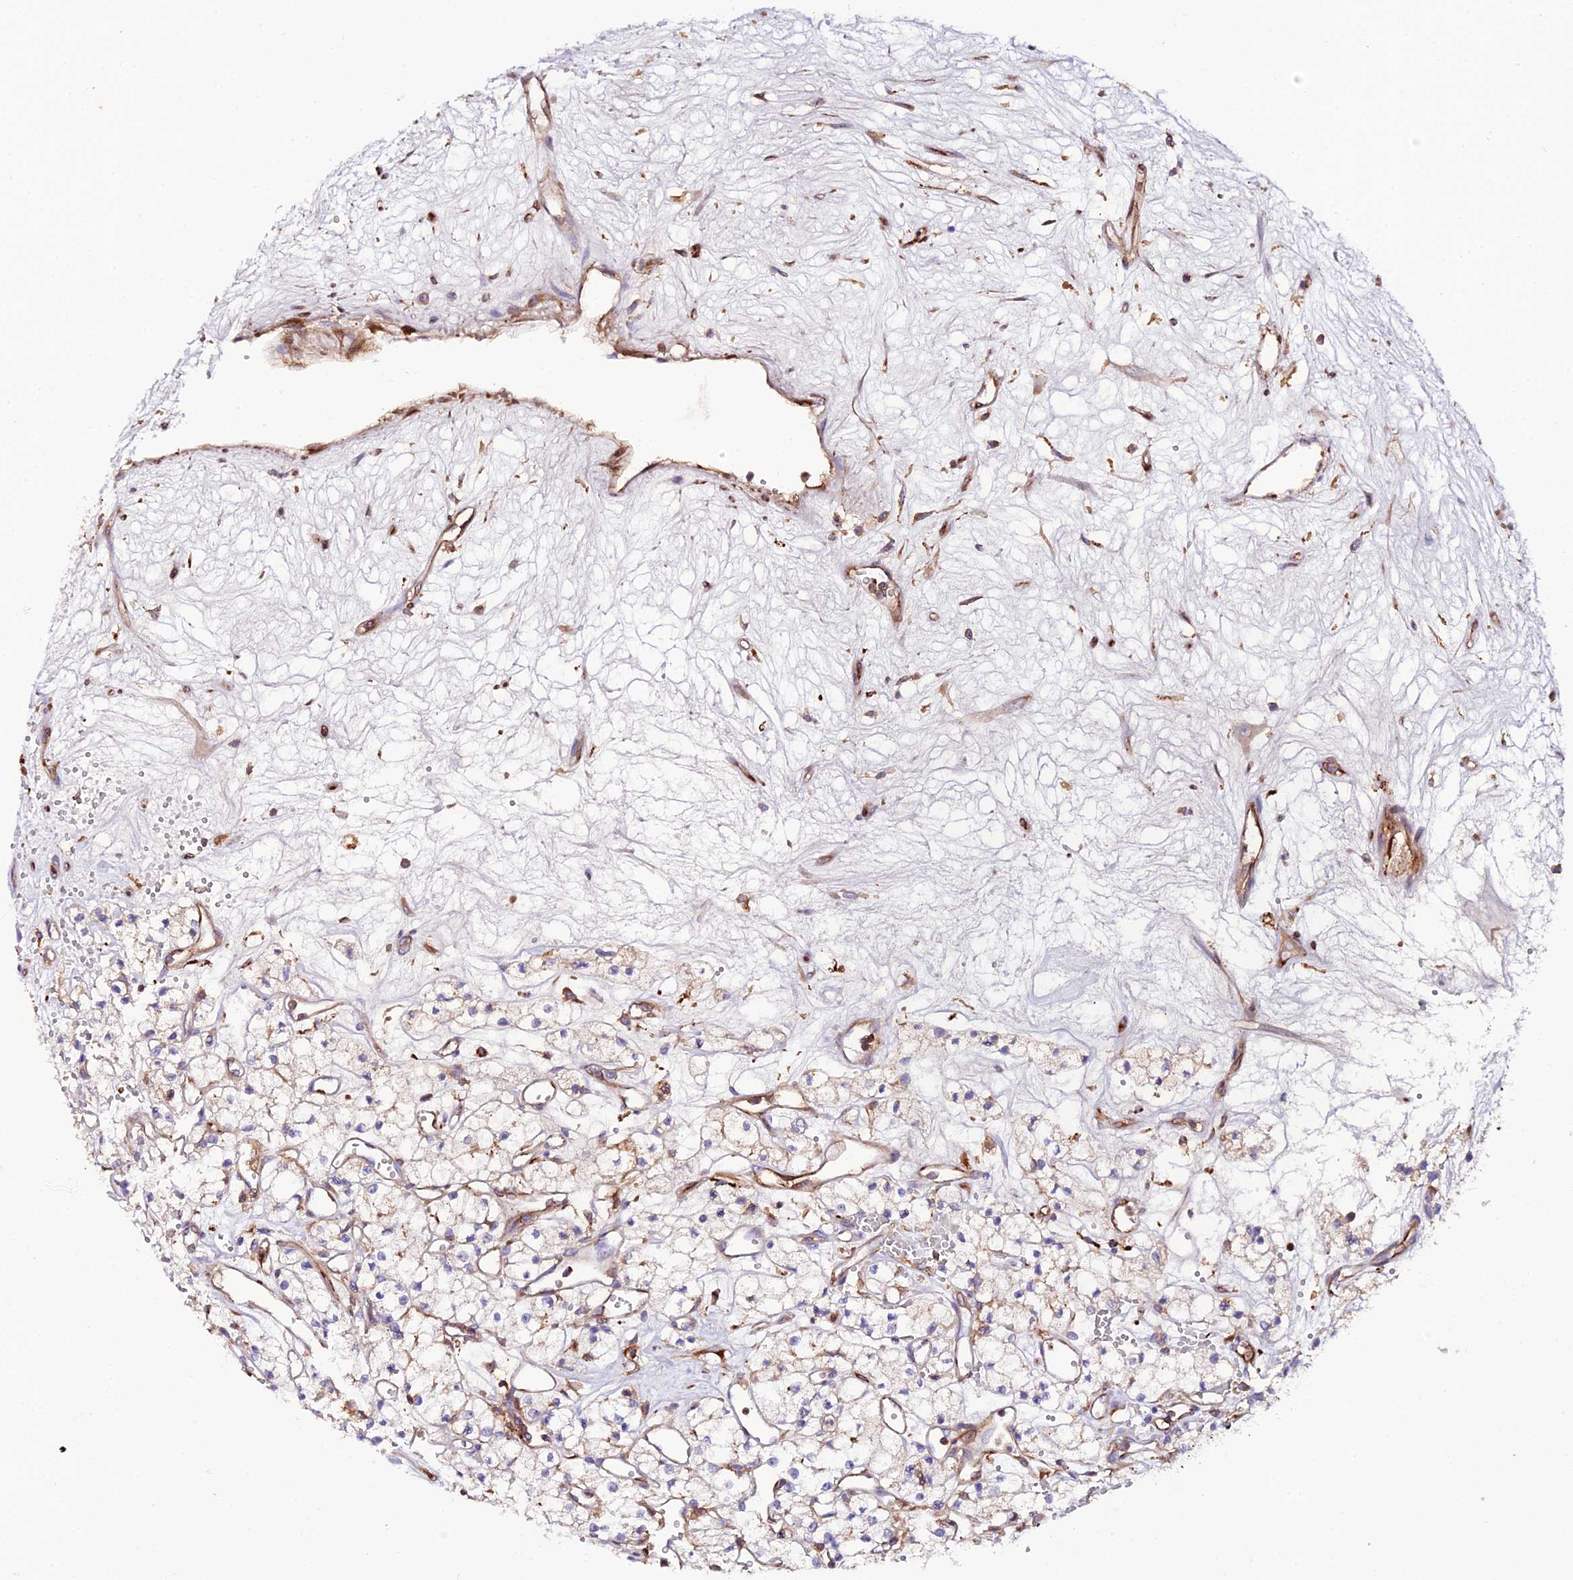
{"staining": {"intensity": "negative", "quantity": "none", "location": "none"}, "tissue": "renal cancer", "cell_type": "Tumor cells", "image_type": "cancer", "snomed": [{"axis": "morphology", "description": "Adenocarcinoma, NOS"}, {"axis": "topography", "description": "Kidney"}], "caption": "Protein analysis of renal adenocarcinoma exhibits no significant positivity in tumor cells.", "gene": "TRPV2", "patient": {"sex": "male", "age": 59}}